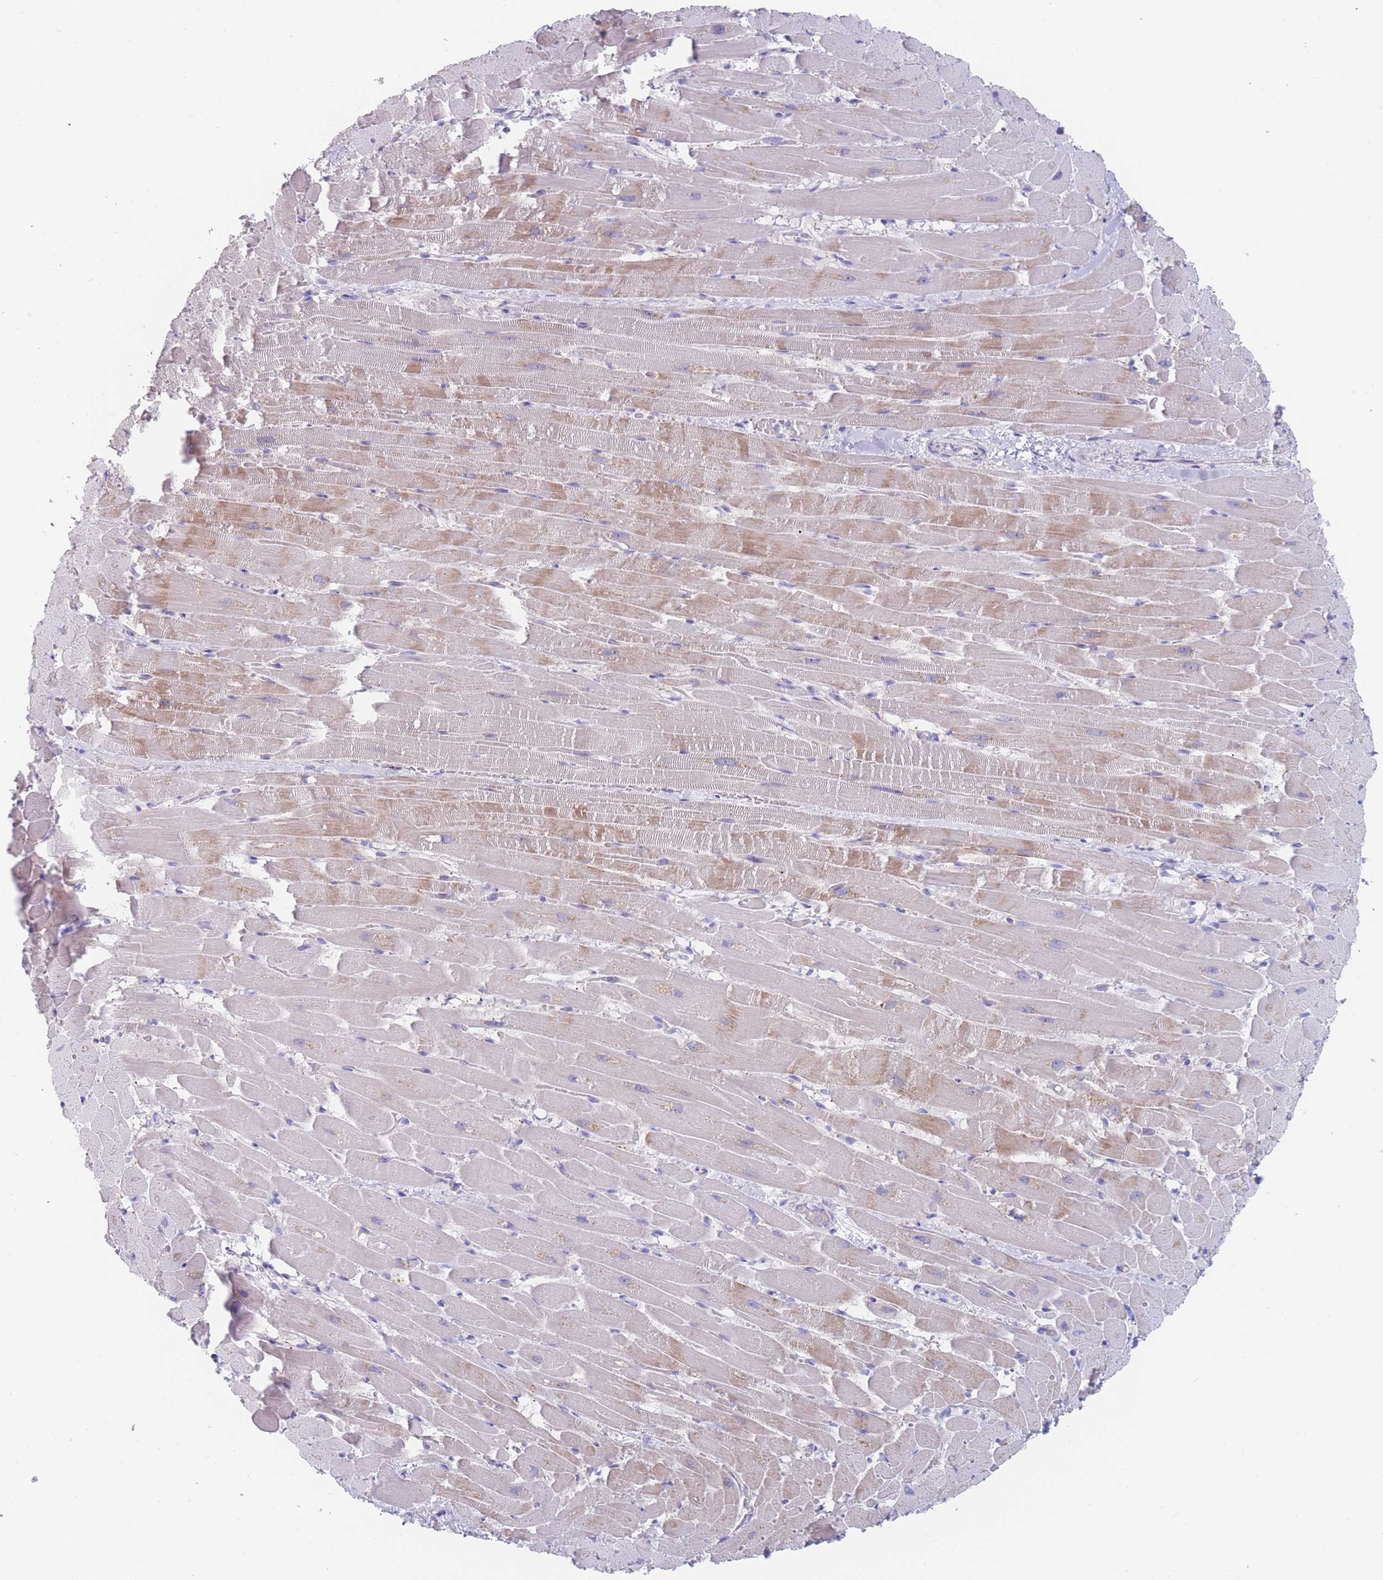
{"staining": {"intensity": "weak", "quantity": "25%-75%", "location": "cytoplasmic/membranous"}, "tissue": "heart muscle", "cell_type": "Cardiomyocytes", "image_type": "normal", "snomed": [{"axis": "morphology", "description": "Normal tissue, NOS"}, {"axis": "topography", "description": "Heart"}], "caption": "This image displays IHC staining of unremarkable human heart muscle, with low weak cytoplasmic/membranous staining in about 25%-75% of cardiomyocytes.", "gene": "ST8SIA5", "patient": {"sex": "male", "age": 37}}